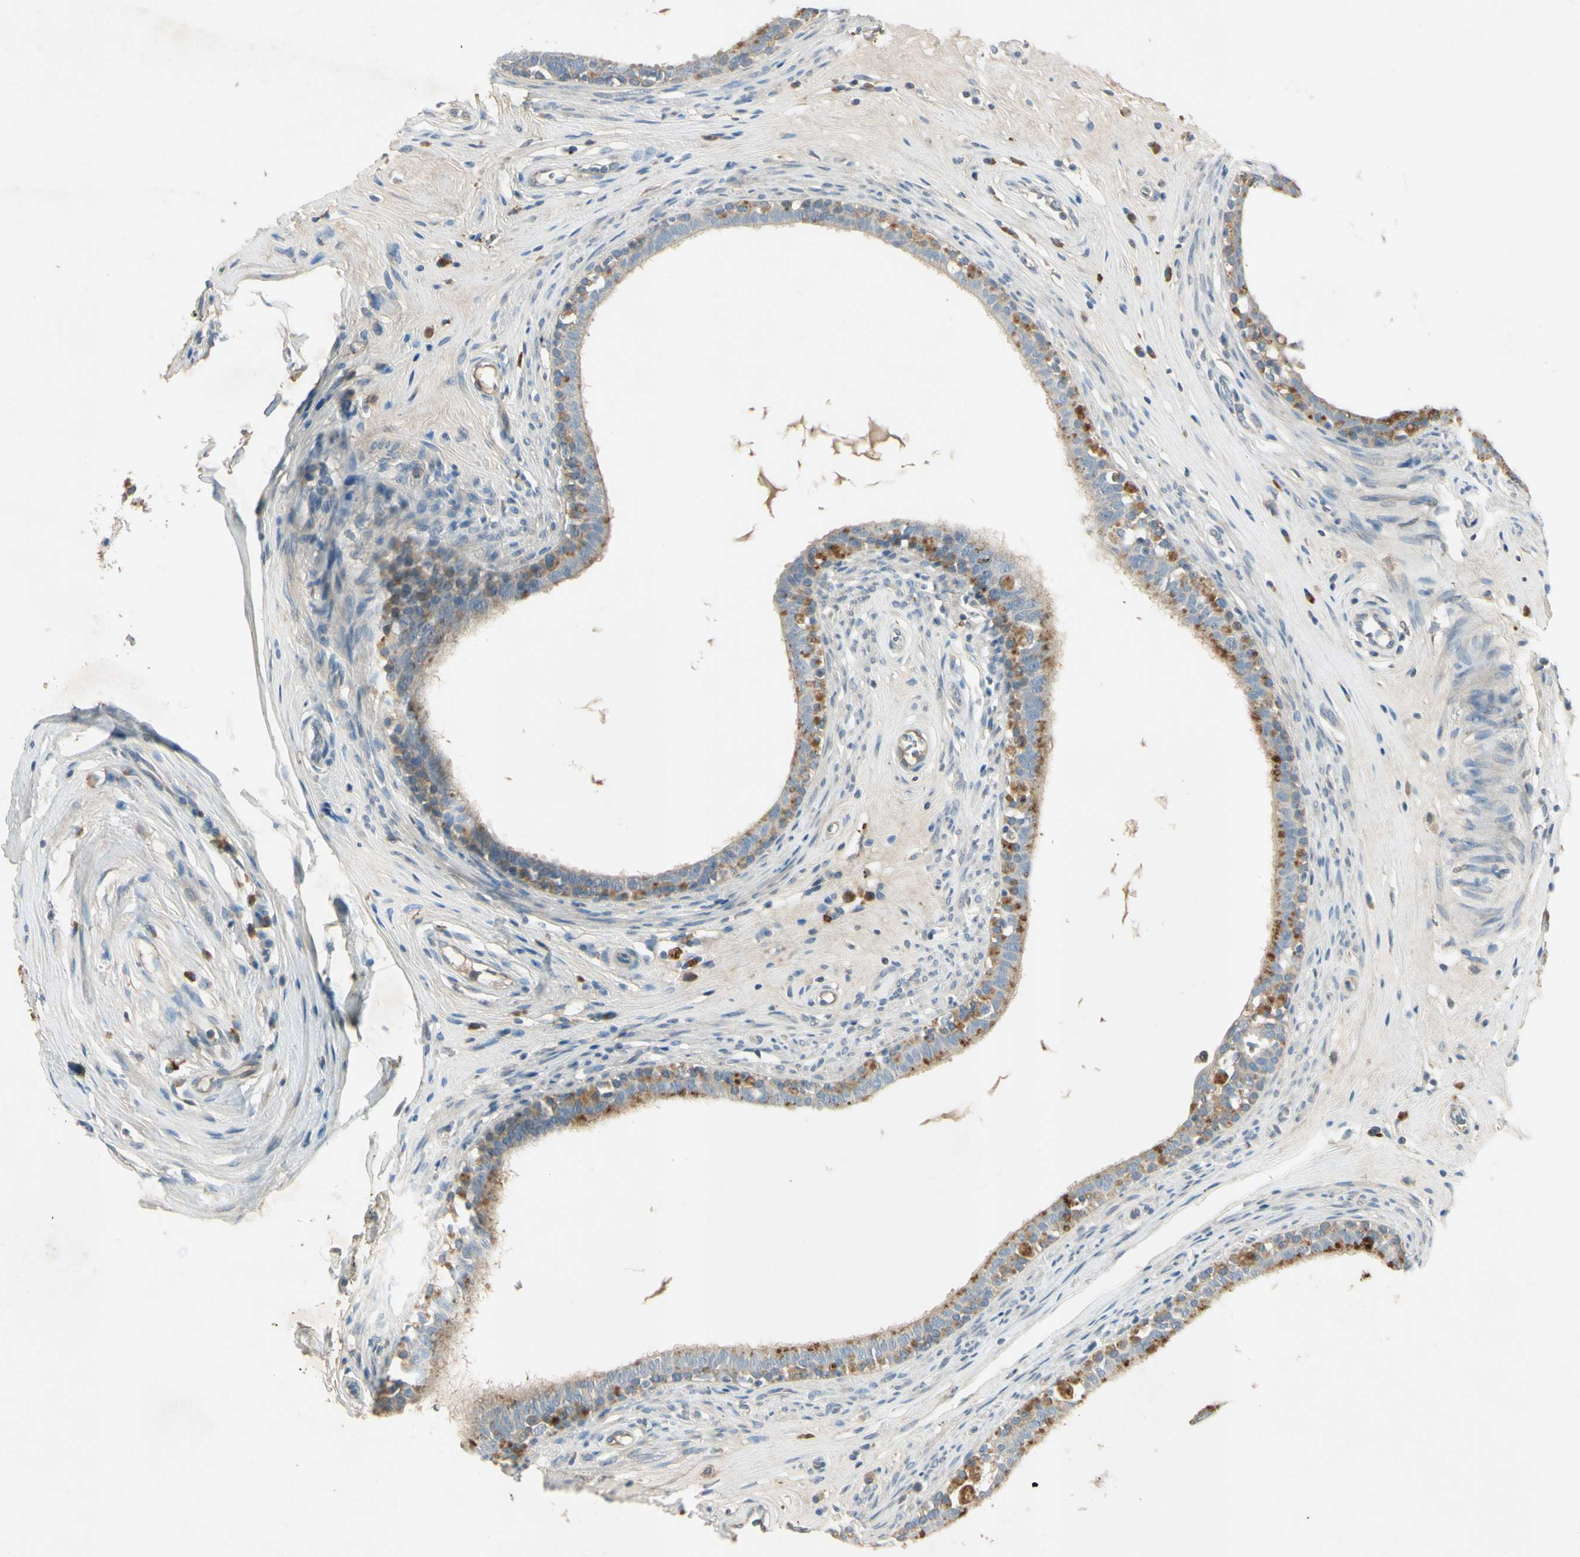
{"staining": {"intensity": "moderate", "quantity": ">75%", "location": "cytoplasmic/membranous"}, "tissue": "epididymis", "cell_type": "Glandular cells", "image_type": "normal", "snomed": [{"axis": "morphology", "description": "Normal tissue, NOS"}, {"axis": "morphology", "description": "Inflammation, NOS"}, {"axis": "topography", "description": "Epididymis"}], "caption": "A brown stain highlights moderate cytoplasmic/membranous staining of a protein in glandular cells of normal human epididymis.", "gene": "AATK", "patient": {"sex": "male", "age": 84}}